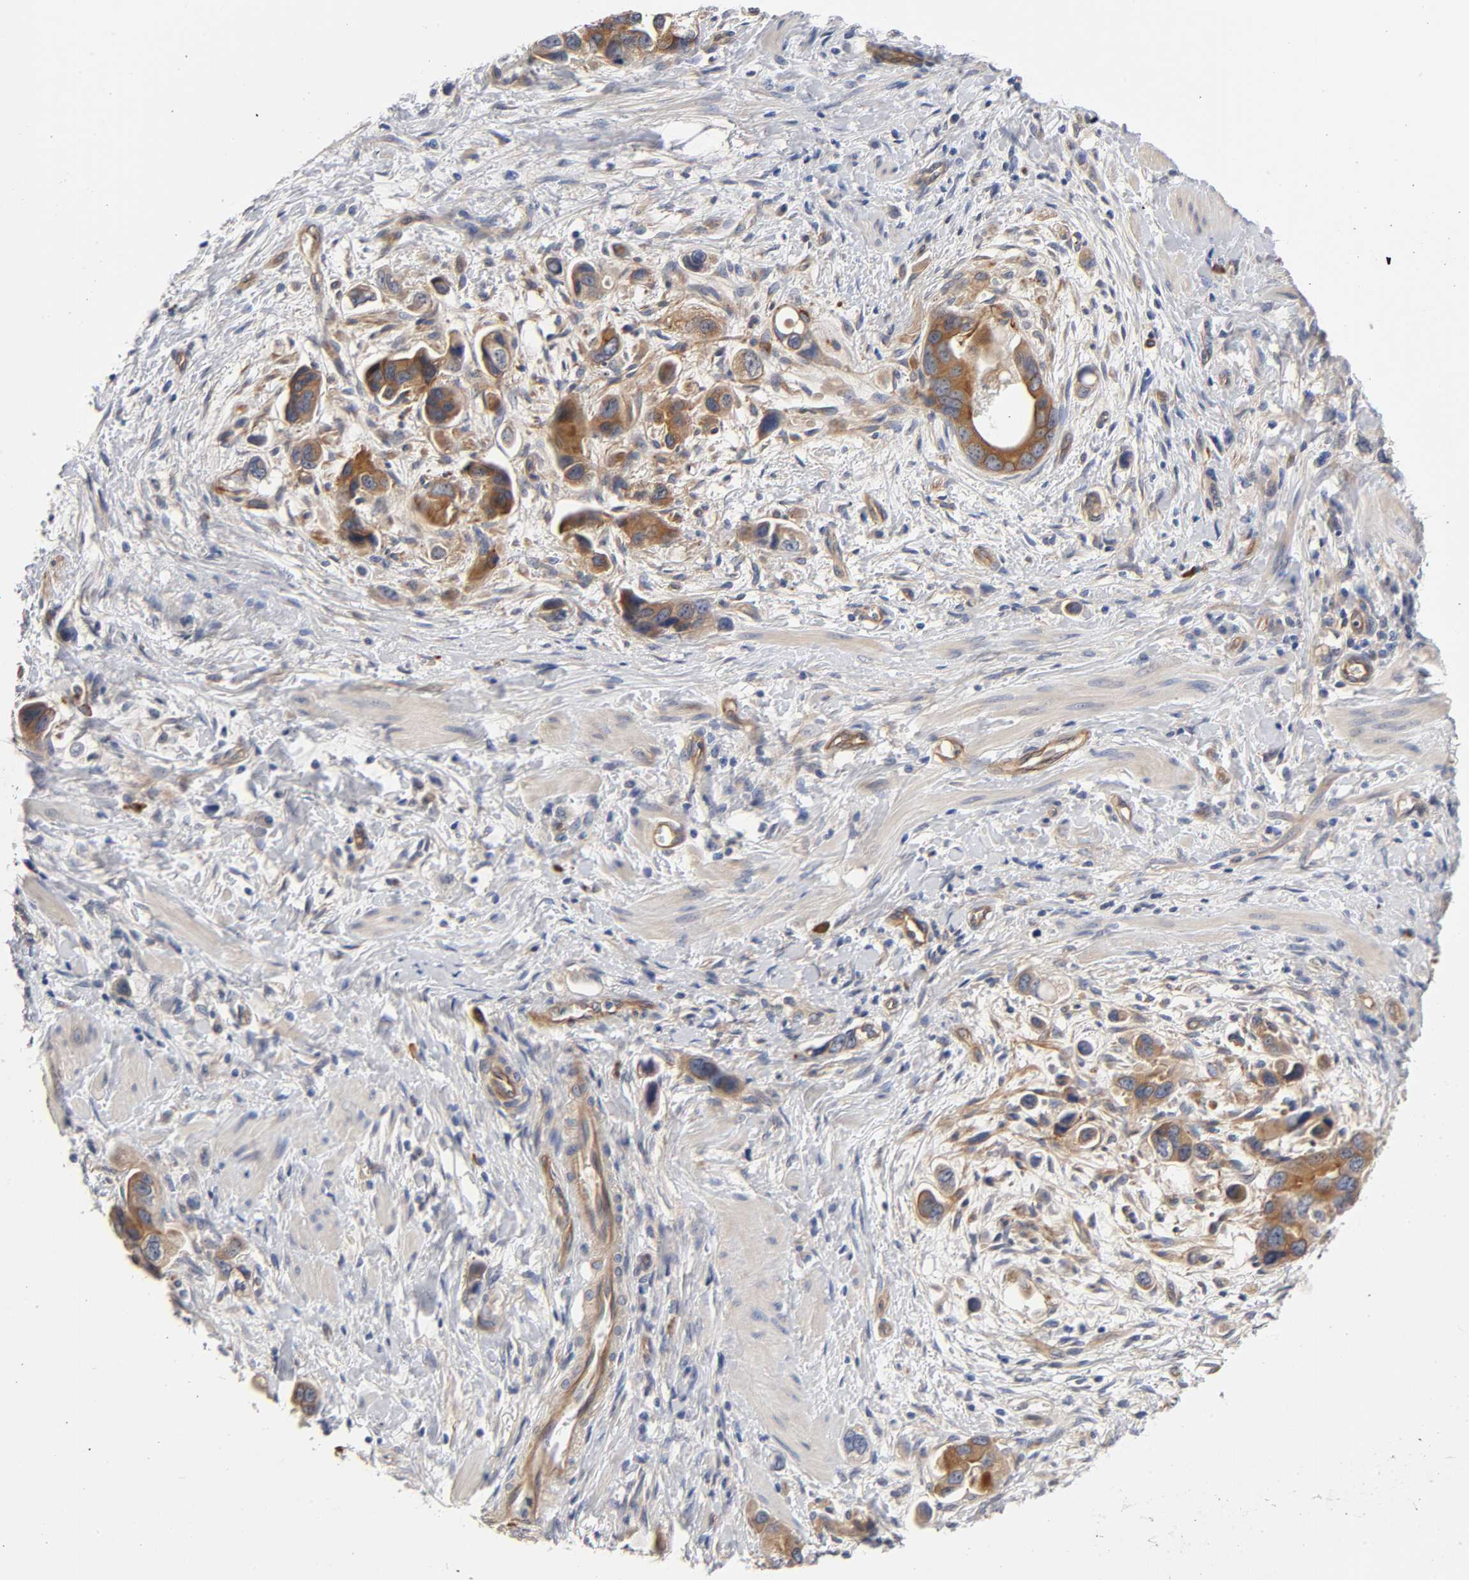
{"staining": {"intensity": "moderate", "quantity": ">75%", "location": "cytoplasmic/membranous"}, "tissue": "stomach cancer", "cell_type": "Tumor cells", "image_type": "cancer", "snomed": [{"axis": "morphology", "description": "Adenocarcinoma, NOS"}, {"axis": "topography", "description": "Stomach, lower"}], "caption": "Stomach adenocarcinoma stained with a brown dye displays moderate cytoplasmic/membranous positive expression in approximately >75% of tumor cells.", "gene": "RAB13", "patient": {"sex": "female", "age": 93}}